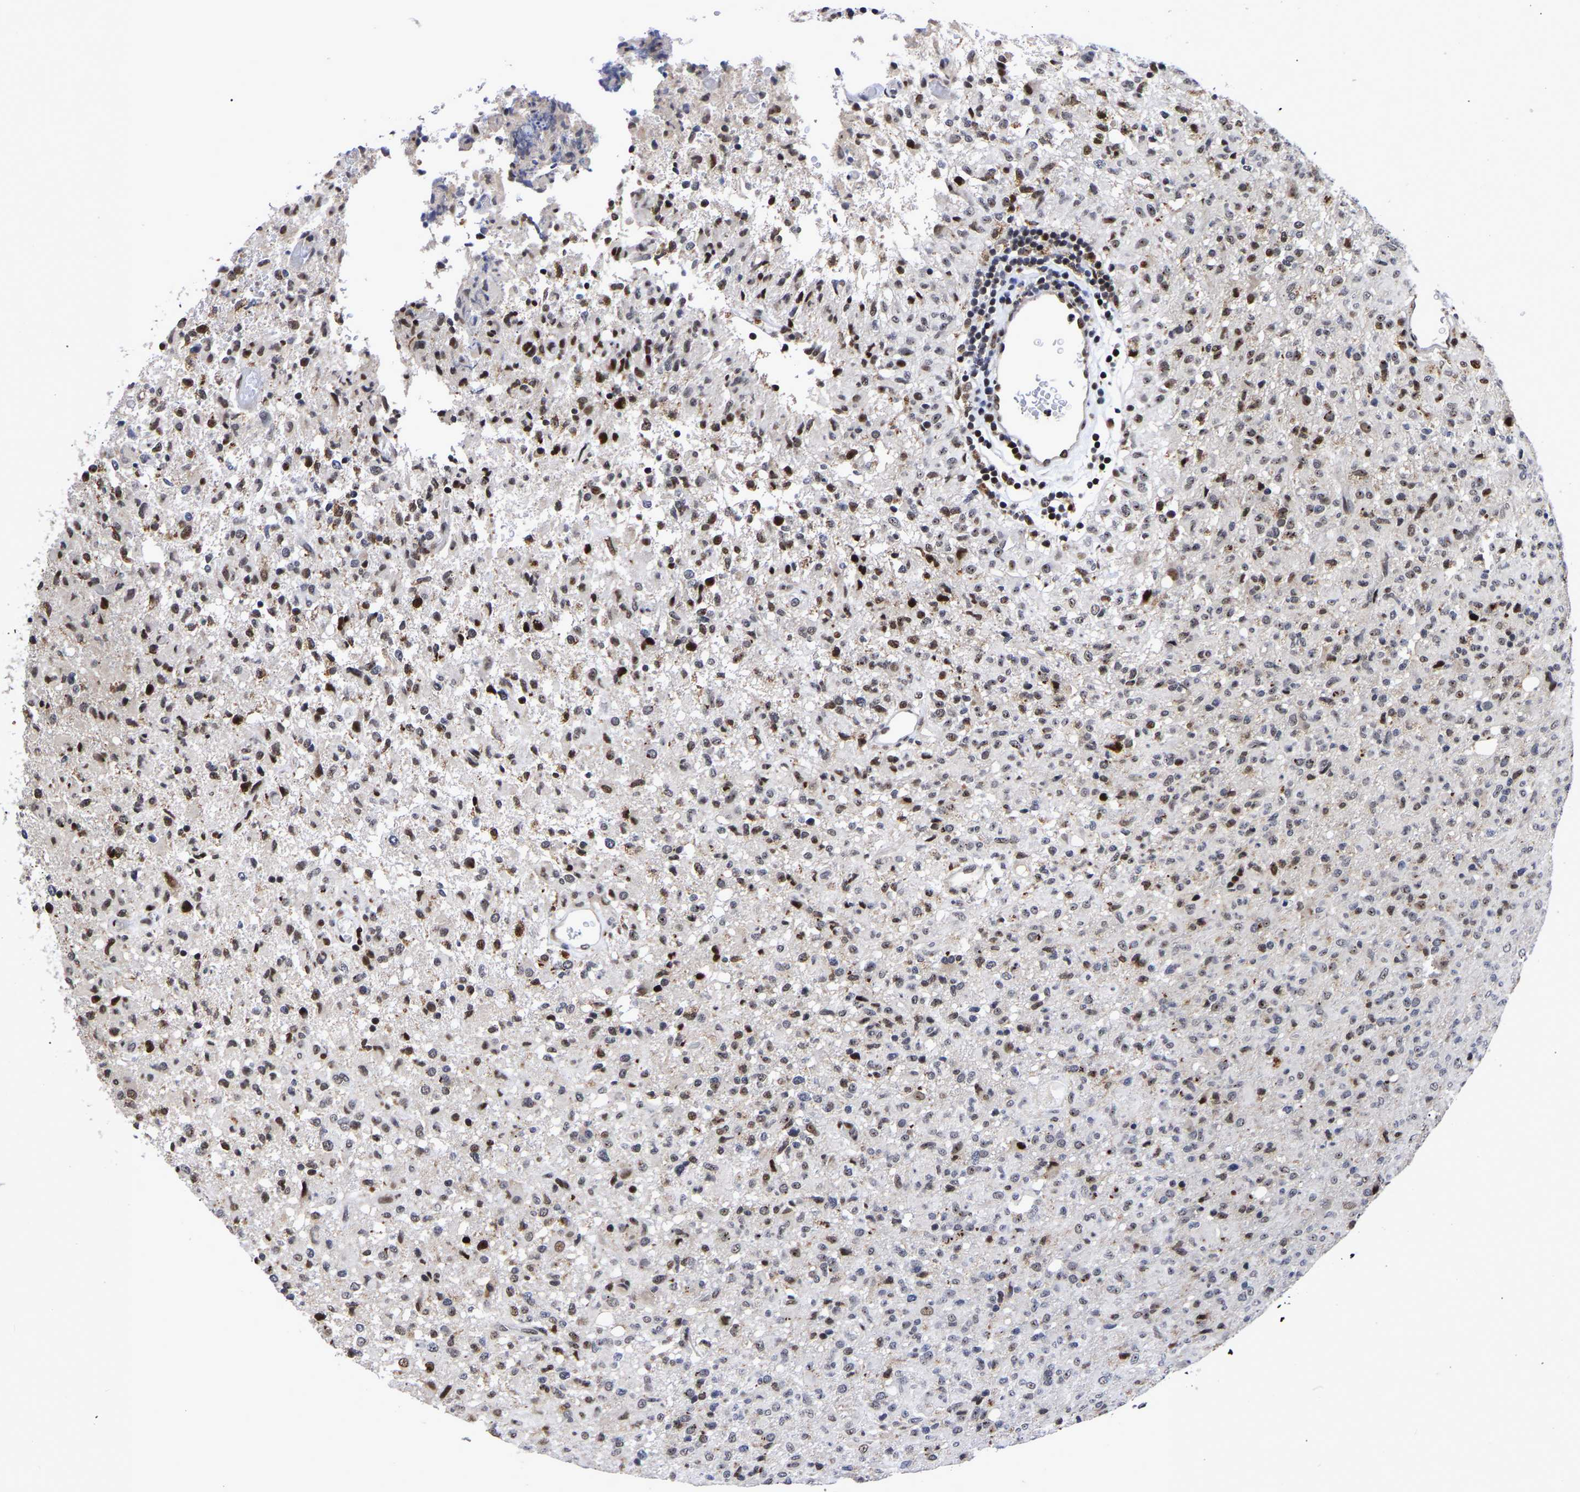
{"staining": {"intensity": "moderate", "quantity": ">75%", "location": "nuclear"}, "tissue": "glioma", "cell_type": "Tumor cells", "image_type": "cancer", "snomed": [{"axis": "morphology", "description": "Glioma, malignant, High grade"}, {"axis": "topography", "description": "Brain"}], "caption": "This histopathology image demonstrates IHC staining of human malignant high-grade glioma, with medium moderate nuclear staining in about >75% of tumor cells.", "gene": "JUNB", "patient": {"sex": "female", "age": 57}}